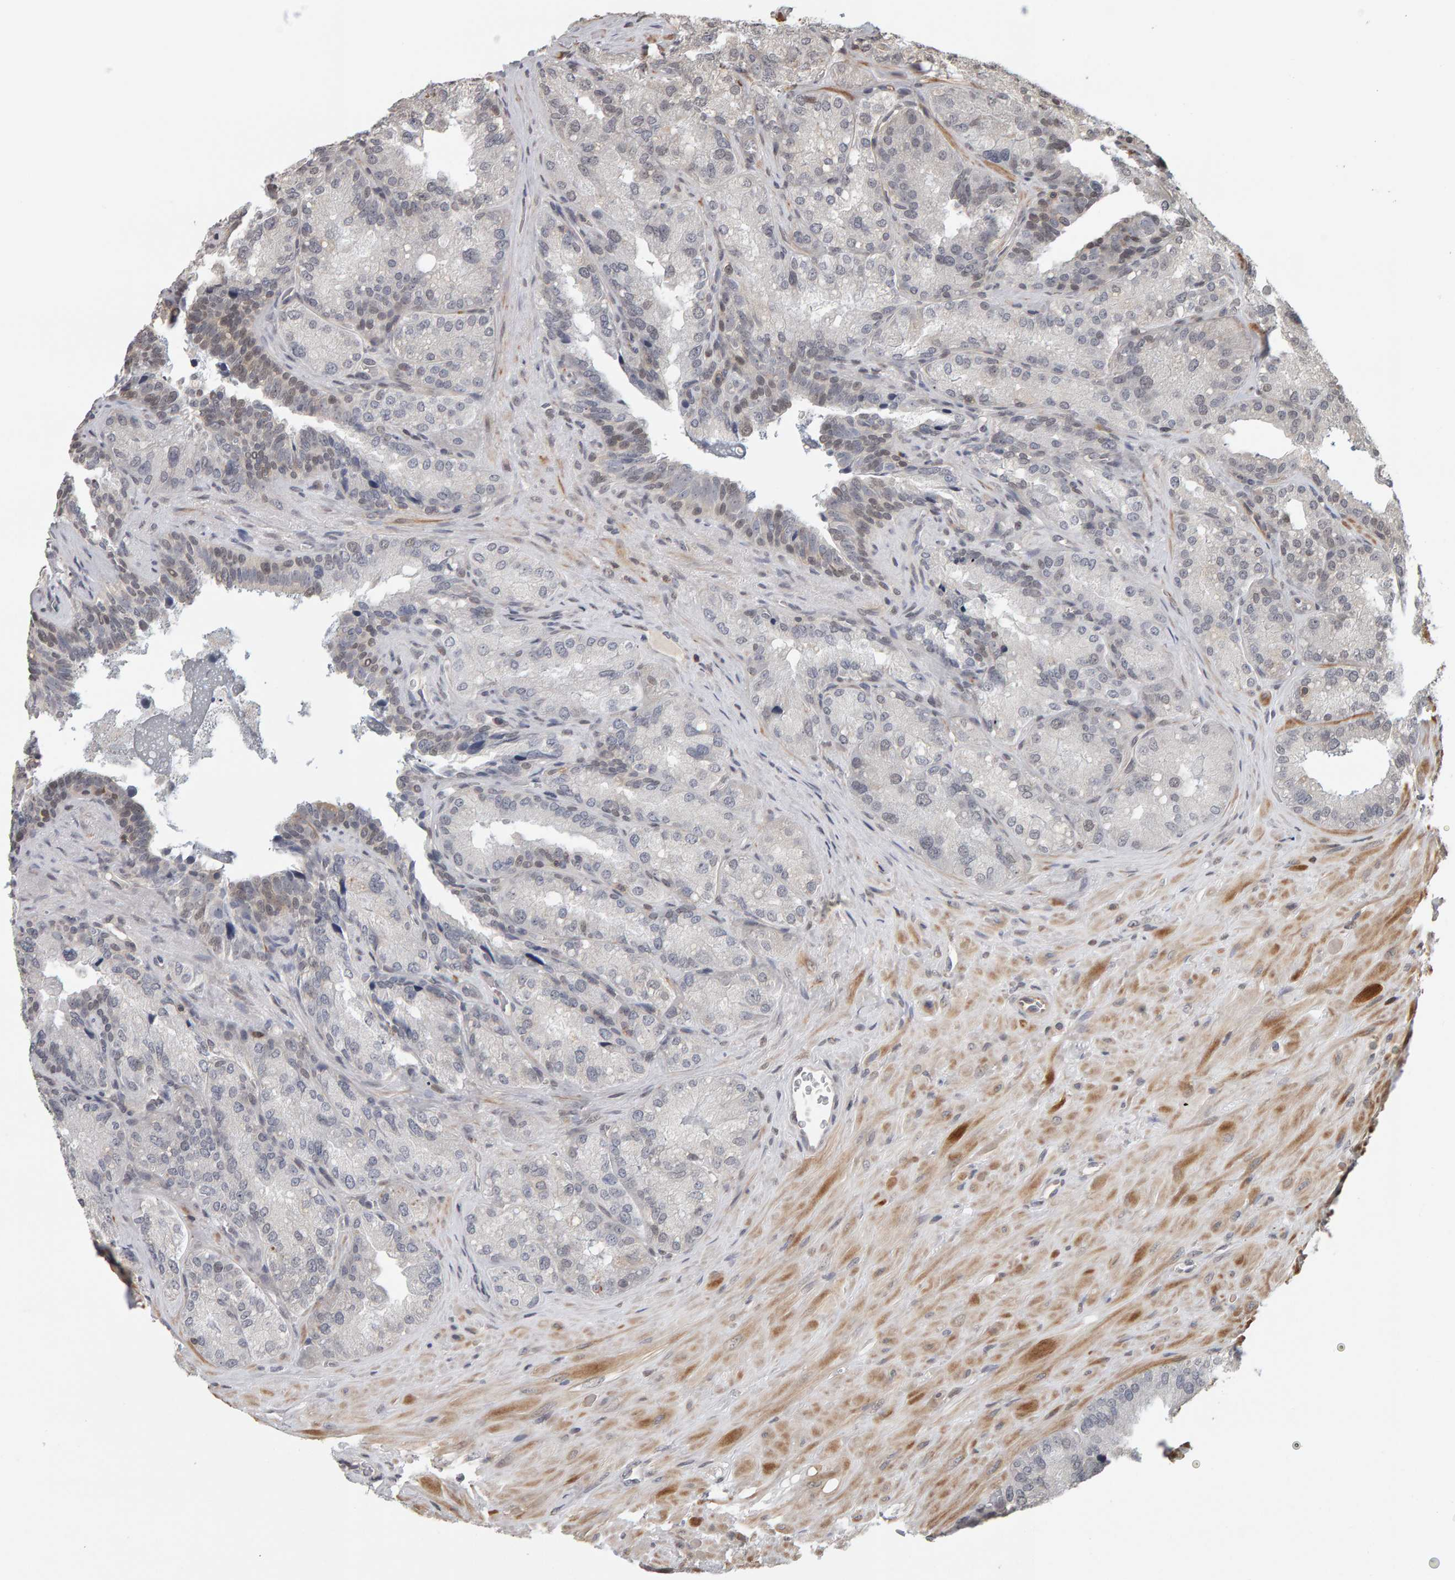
{"staining": {"intensity": "negative", "quantity": "none", "location": "none"}, "tissue": "seminal vesicle", "cell_type": "Glandular cells", "image_type": "normal", "snomed": [{"axis": "morphology", "description": "Normal tissue, NOS"}, {"axis": "topography", "description": "Prostate"}, {"axis": "topography", "description": "Seminal veicle"}], "caption": "IHC image of normal seminal vesicle: human seminal vesicle stained with DAB (3,3'-diaminobenzidine) demonstrates no significant protein staining in glandular cells. (Immunohistochemistry, brightfield microscopy, high magnification).", "gene": "TEFM", "patient": {"sex": "male", "age": 51}}